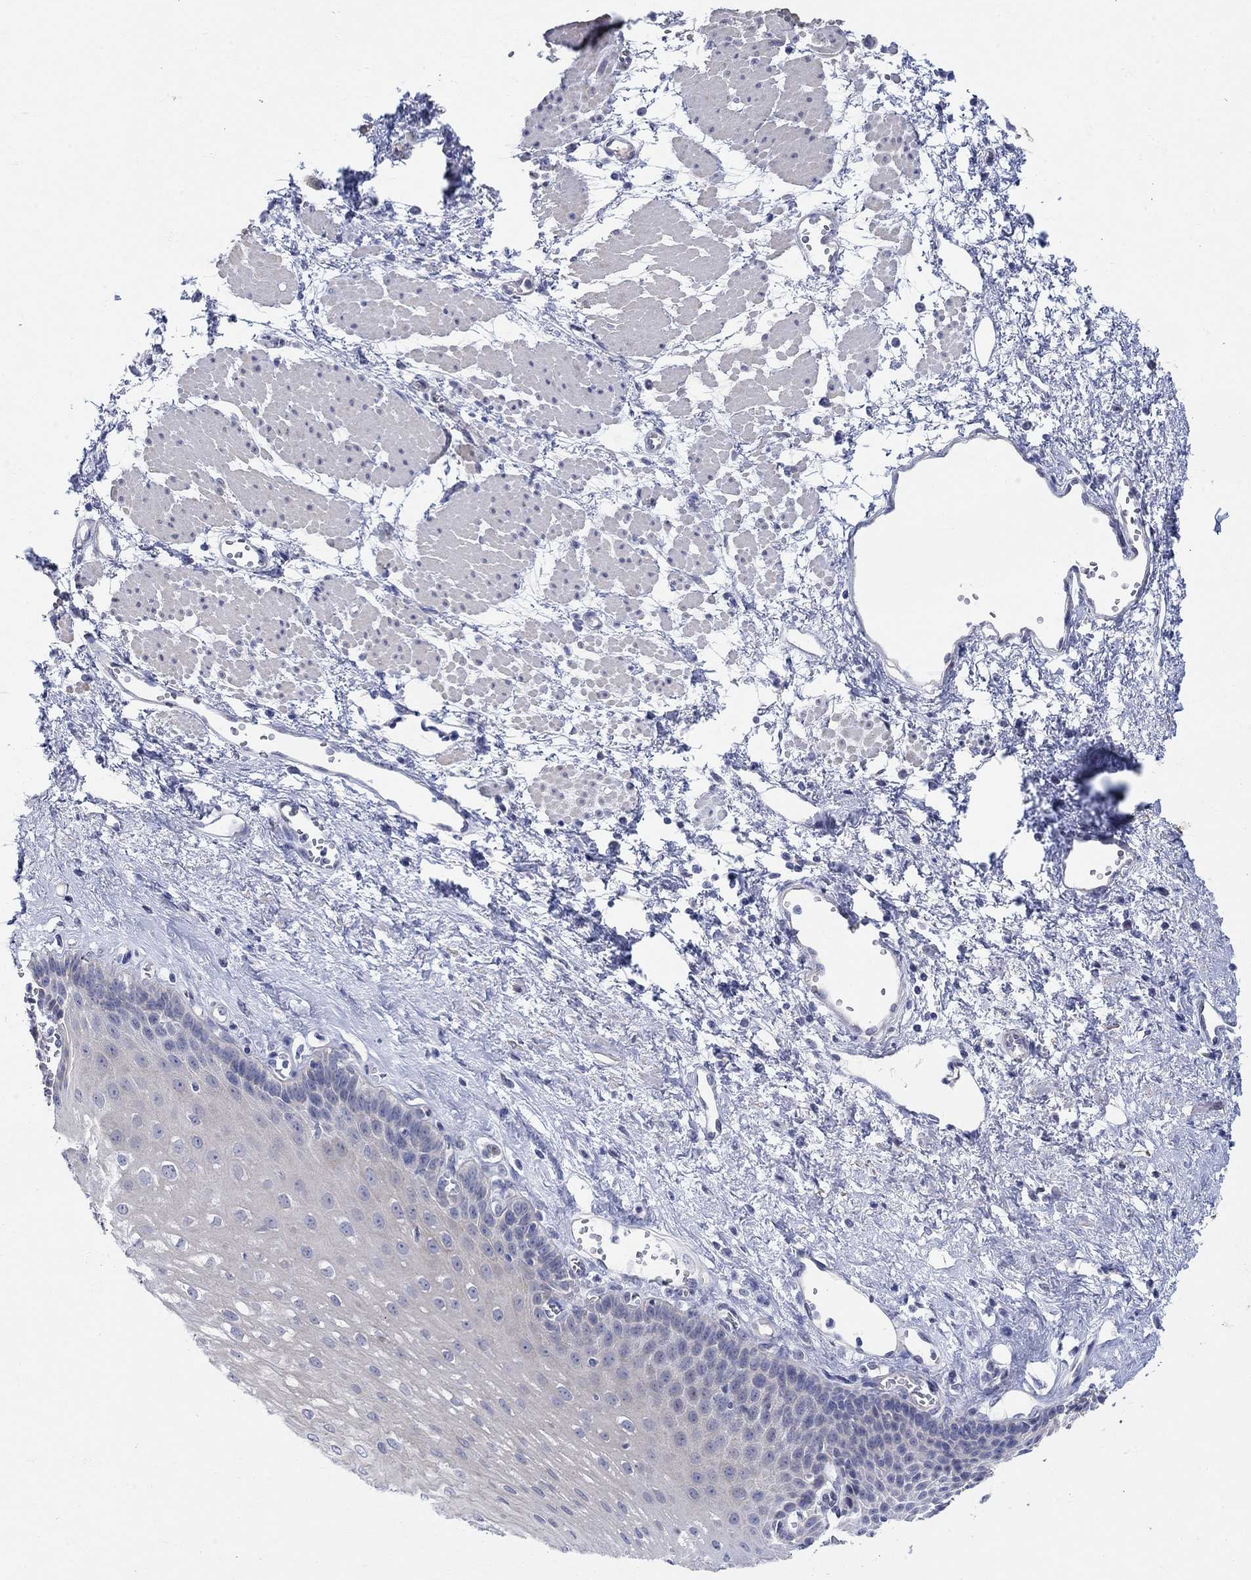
{"staining": {"intensity": "negative", "quantity": "none", "location": "none"}, "tissue": "esophagus", "cell_type": "Squamous epithelial cells", "image_type": "normal", "snomed": [{"axis": "morphology", "description": "Normal tissue, NOS"}, {"axis": "topography", "description": "Esophagus"}], "caption": "The image displays no staining of squamous epithelial cells in unremarkable esophagus. Nuclei are stained in blue.", "gene": "KRT222", "patient": {"sex": "female", "age": 62}}